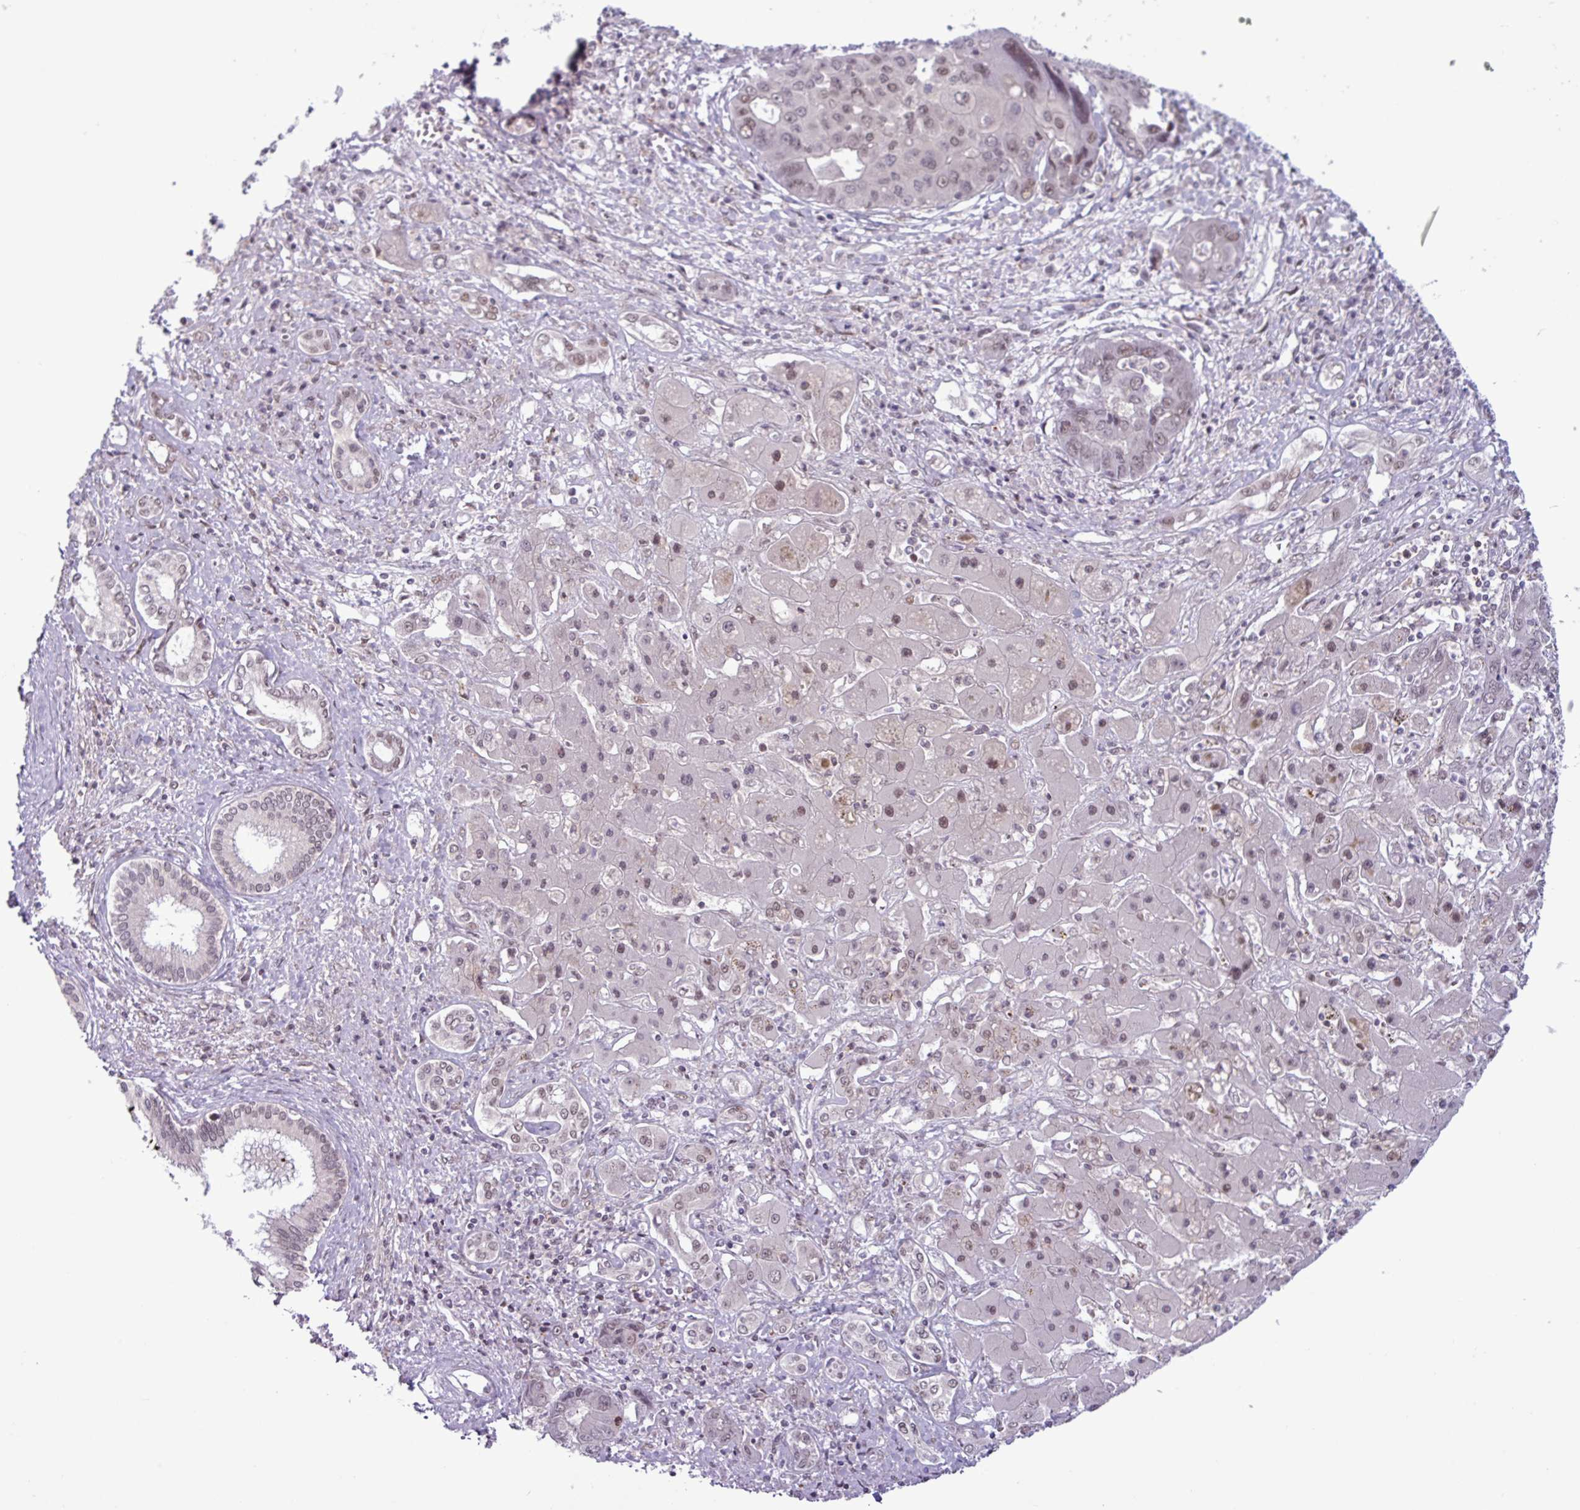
{"staining": {"intensity": "weak", "quantity": ">75%", "location": "nuclear"}, "tissue": "liver cancer", "cell_type": "Tumor cells", "image_type": "cancer", "snomed": [{"axis": "morphology", "description": "Cholangiocarcinoma"}, {"axis": "topography", "description": "Liver"}], "caption": "Protein staining shows weak nuclear staining in approximately >75% of tumor cells in liver cholangiocarcinoma.", "gene": "NOTCH2", "patient": {"sex": "male", "age": 67}}